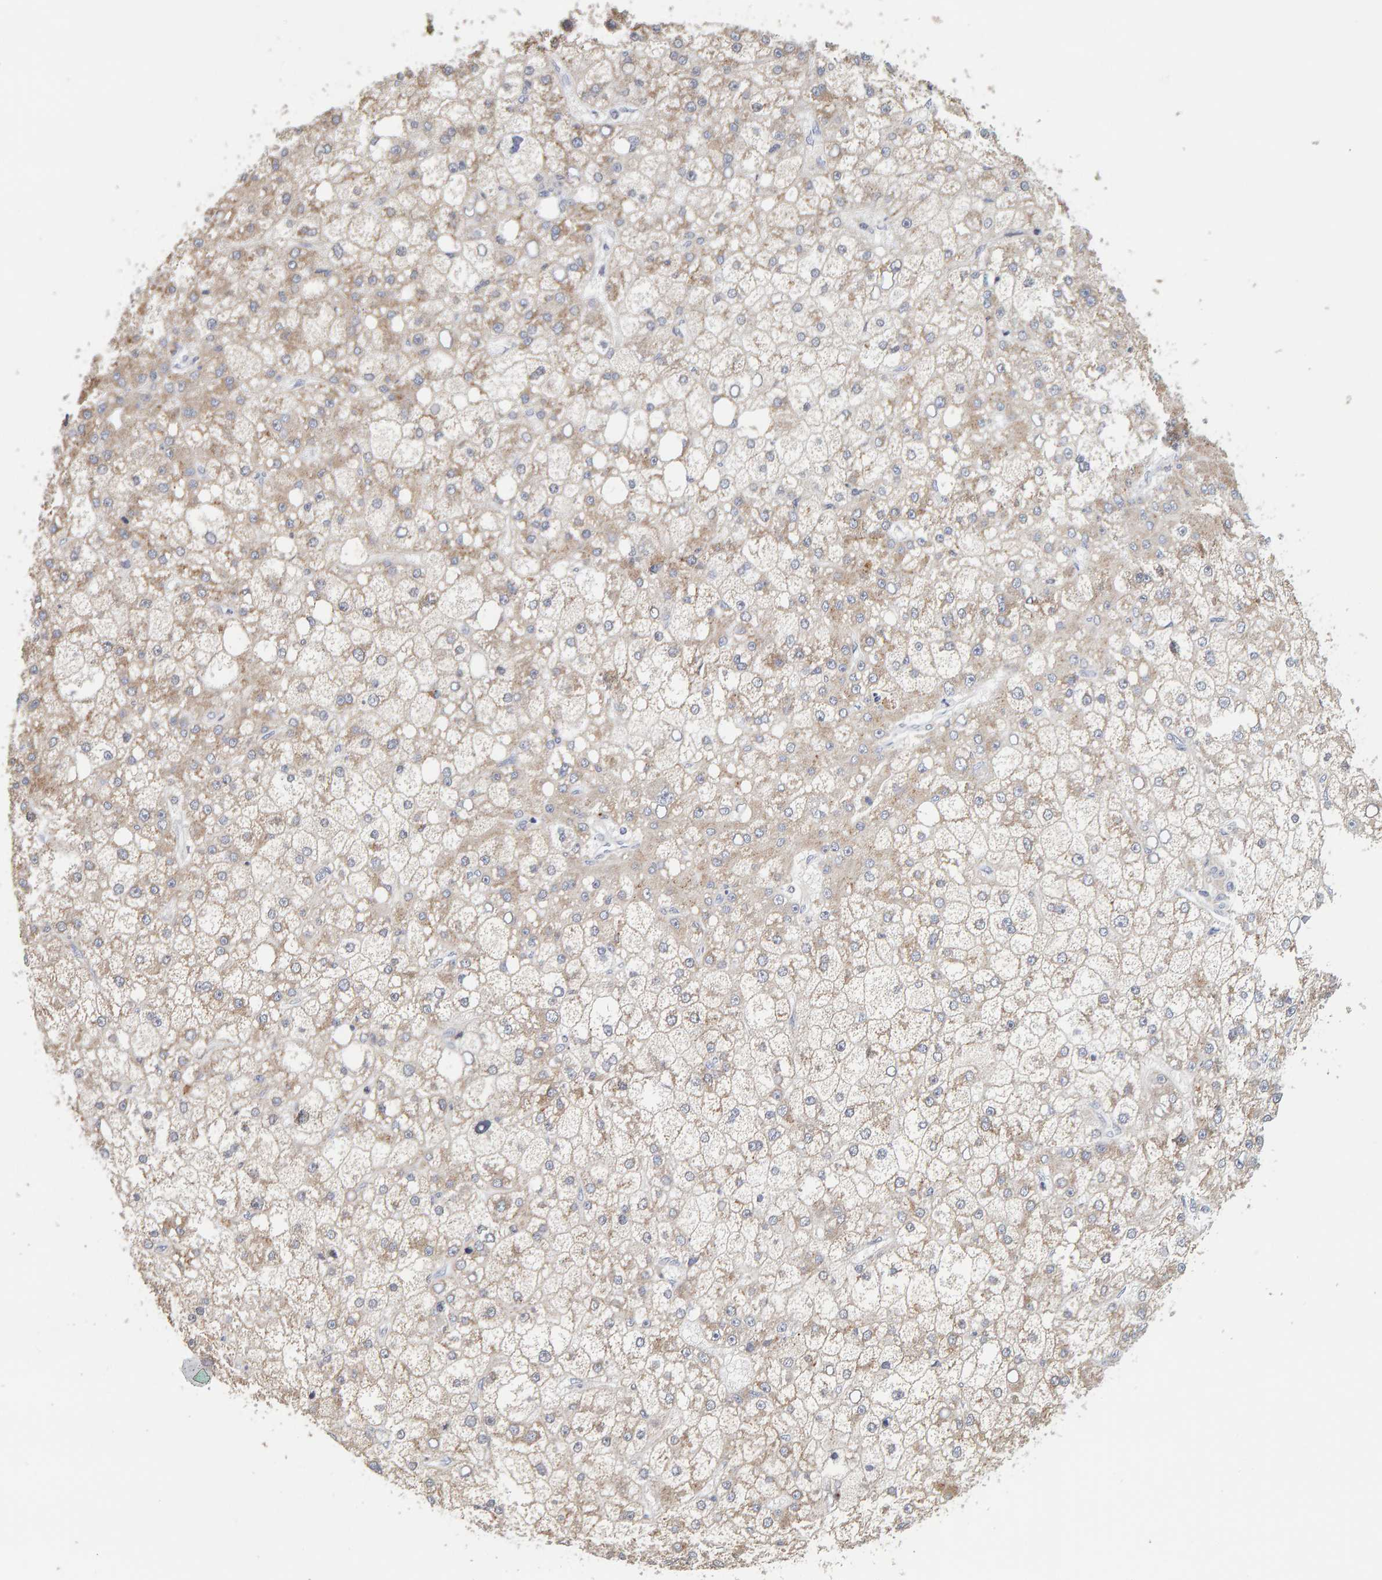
{"staining": {"intensity": "weak", "quantity": ">75%", "location": "cytoplasmic/membranous"}, "tissue": "liver cancer", "cell_type": "Tumor cells", "image_type": "cancer", "snomed": [{"axis": "morphology", "description": "Carcinoma, Hepatocellular, NOS"}, {"axis": "topography", "description": "Liver"}], "caption": "A photomicrograph showing weak cytoplasmic/membranous positivity in about >75% of tumor cells in liver cancer (hepatocellular carcinoma), as visualized by brown immunohistochemical staining.", "gene": "SGPL1", "patient": {"sex": "male", "age": 67}}